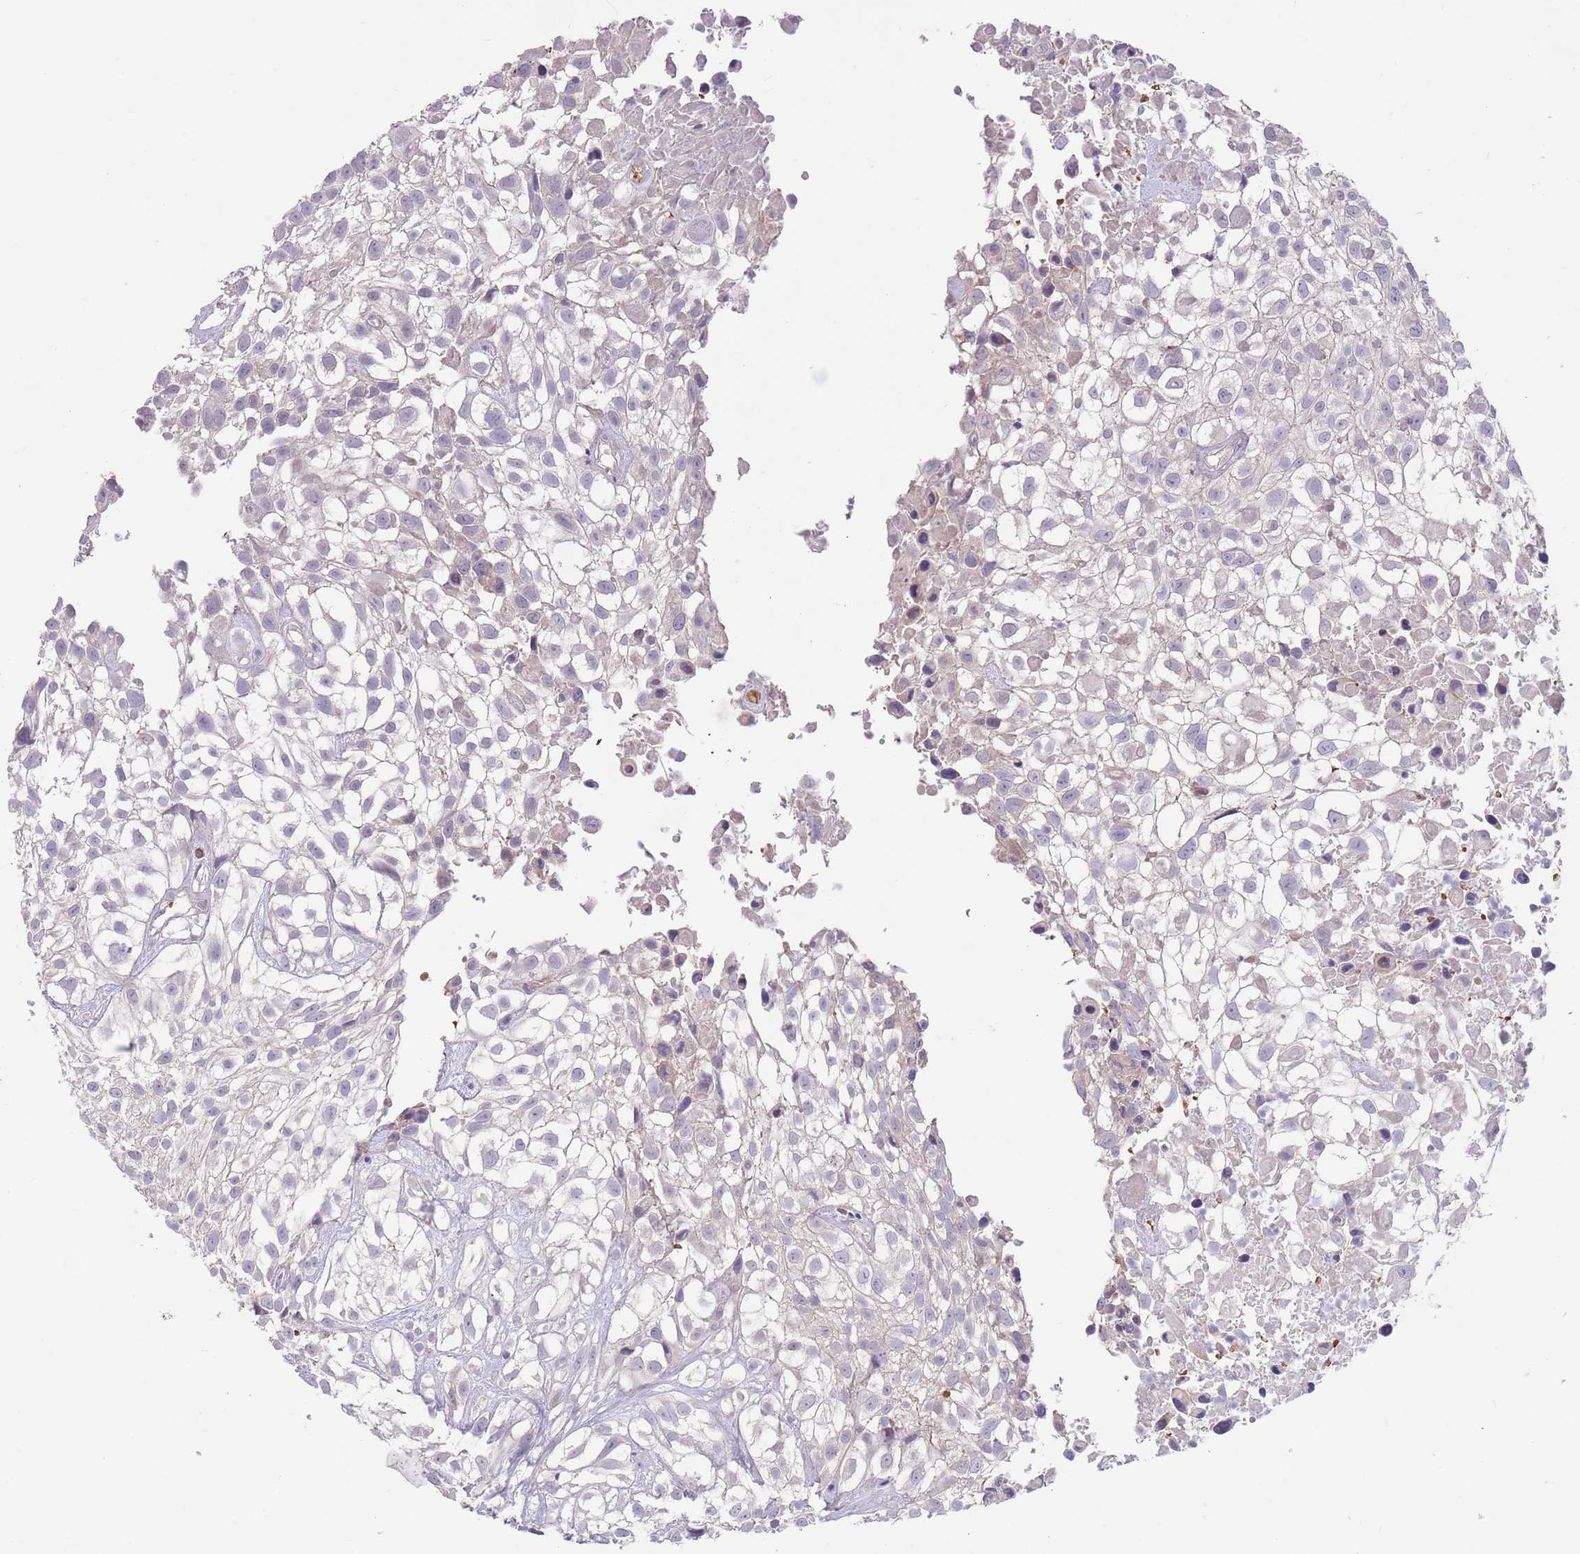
{"staining": {"intensity": "negative", "quantity": "none", "location": "none"}, "tissue": "urothelial cancer", "cell_type": "Tumor cells", "image_type": "cancer", "snomed": [{"axis": "morphology", "description": "Urothelial carcinoma, High grade"}, {"axis": "topography", "description": "Urinary bladder"}], "caption": "There is no significant staining in tumor cells of high-grade urothelial carcinoma.", "gene": "ZNF14", "patient": {"sex": "male", "age": 56}}